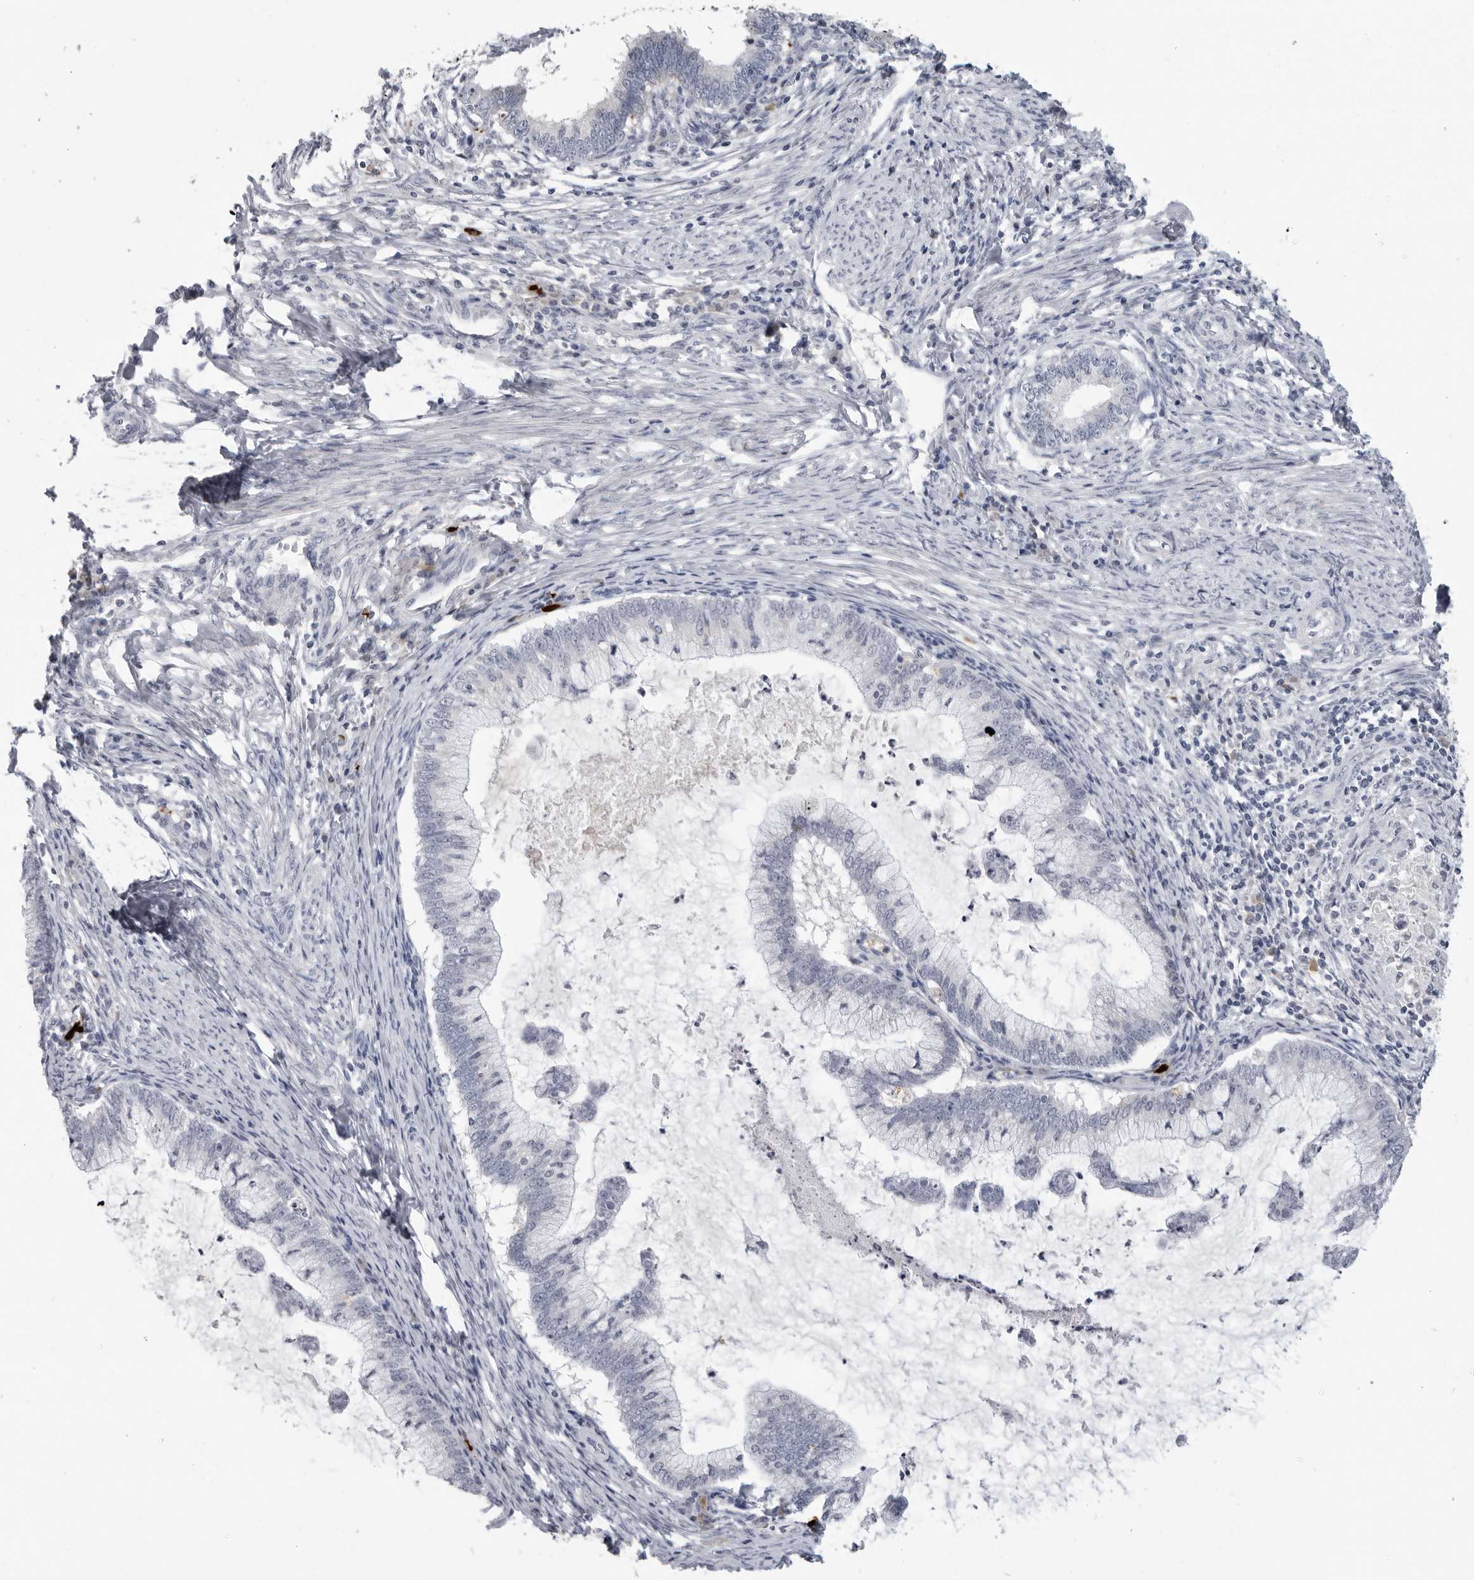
{"staining": {"intensity": "negative", "quantity": "none", "location": "none"}, "tissue": "cervical cancer", "cell_type": "Tumor cells", "image_type": "cancer", "snomed": [{"axis": "morphology", "description": "Adenocarcinoma, NOS"}, {"axis": "topography", "description": "Cervix"}], "caption": "Immunohistochemistry (IHC) micrograph of human cervical cancer stained for a protein (brown), which demonstrates no positivity in tumor cells. (Brightfield microscopy of DAB (3,3'-diaminobenzidine) IHC at high magnification).", "gene": "ZNF502", "patient": {"sex": "female", "age": 36}}